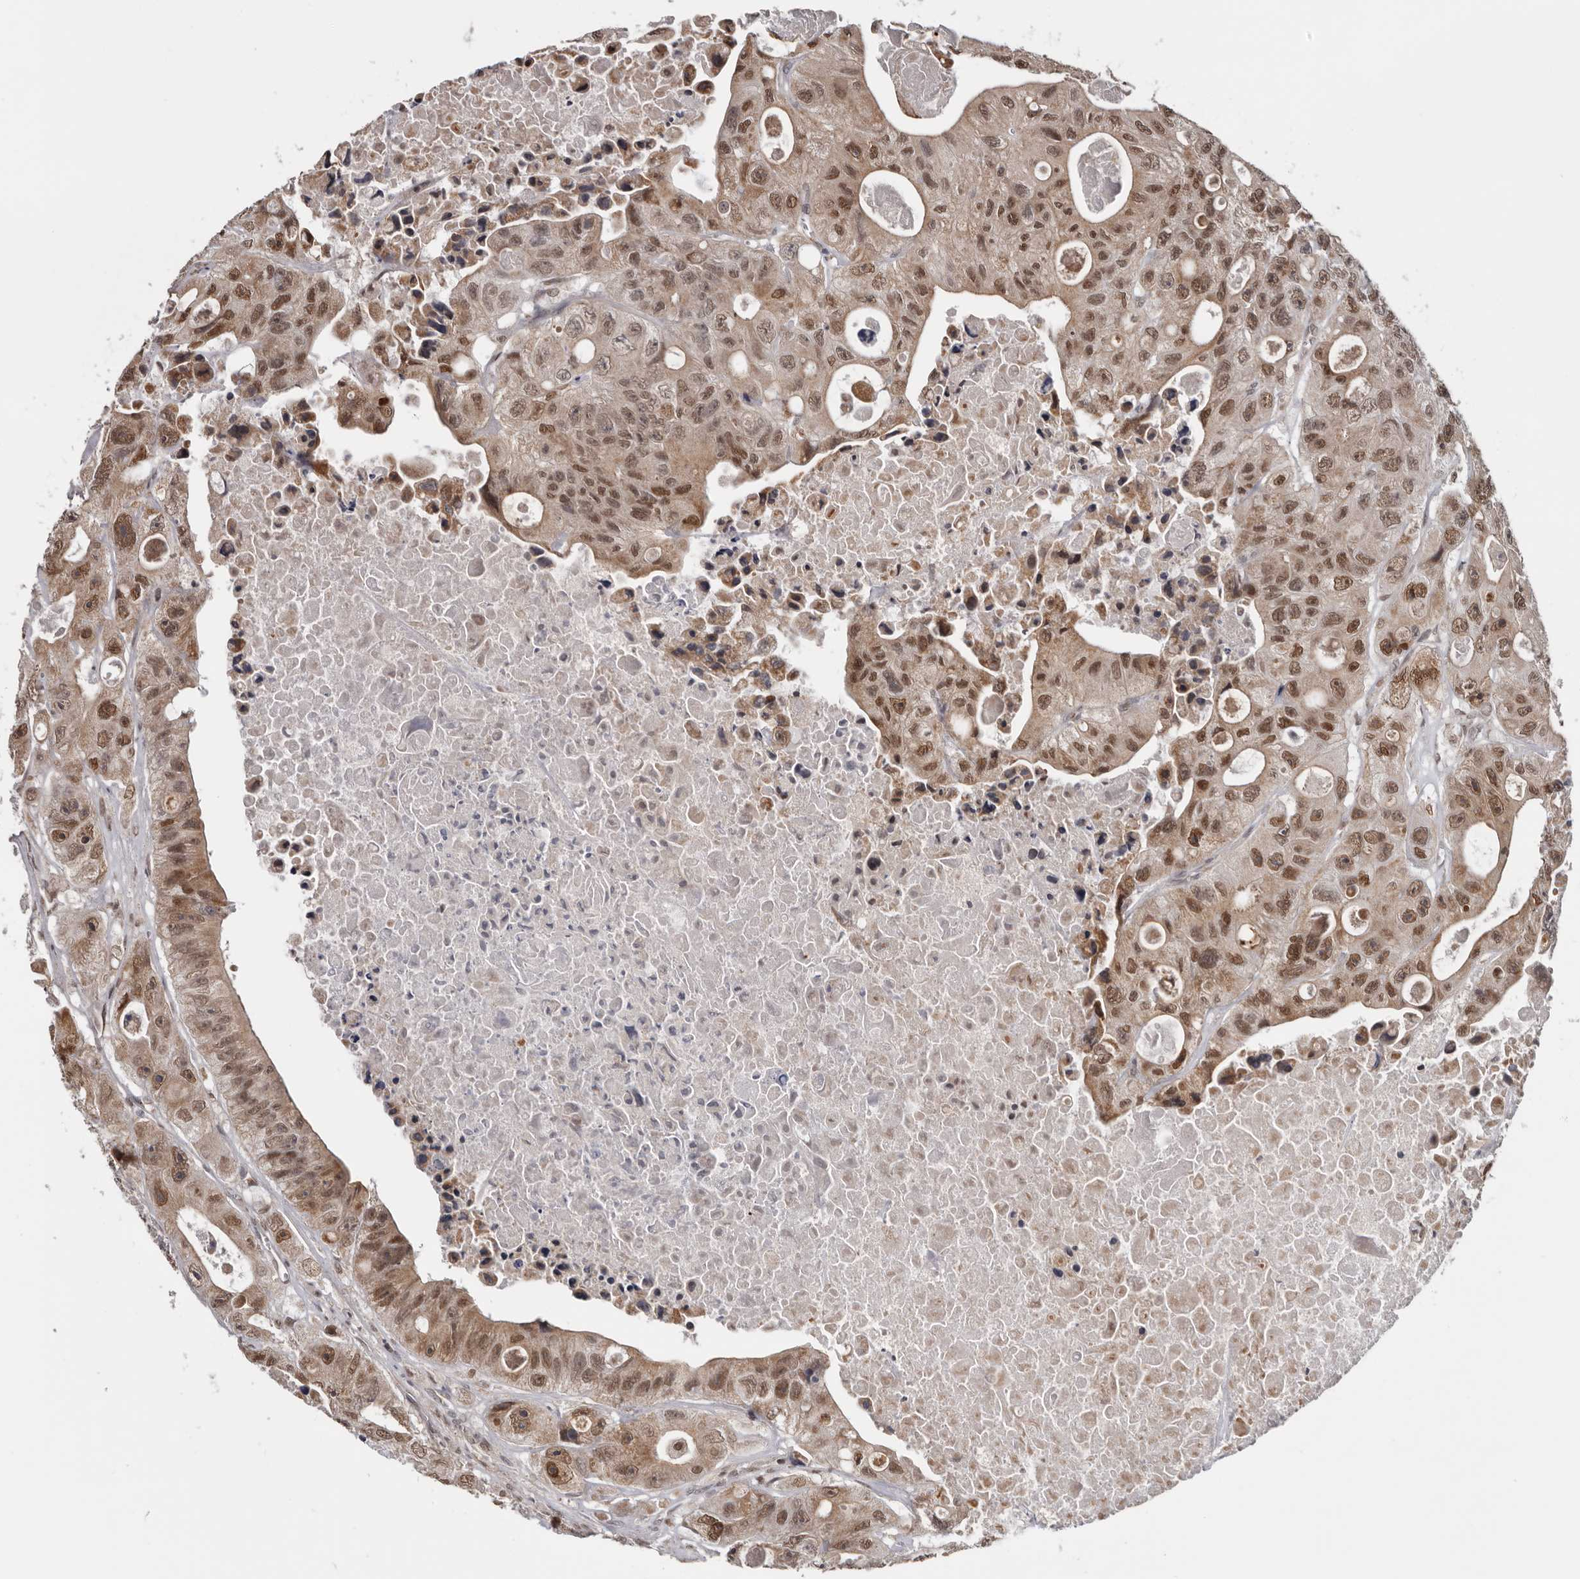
{"staining": {"intensity": "moderate", "quantity": ">75%", "location": "cytoplasmic/membranous,nuclear"}, "tissue": "colorectal cancer", "cell_type": "Tumor cells", "image_type": "cancer", "snomed": [{"axis": "morphology", "description": "Adenocarcinoma, NOS"}, {"axis": "topography", "description": "Colon"}], "caption": "The histopathology image displays a brown stain indicating the presence of a protein in the cytoplasmic/membranous and nuclear of tumor cells in colorectal cancer (adenocarcinoma).", "gene": "MOGAT2", "patient": {"sex": "female", "age": 46}}